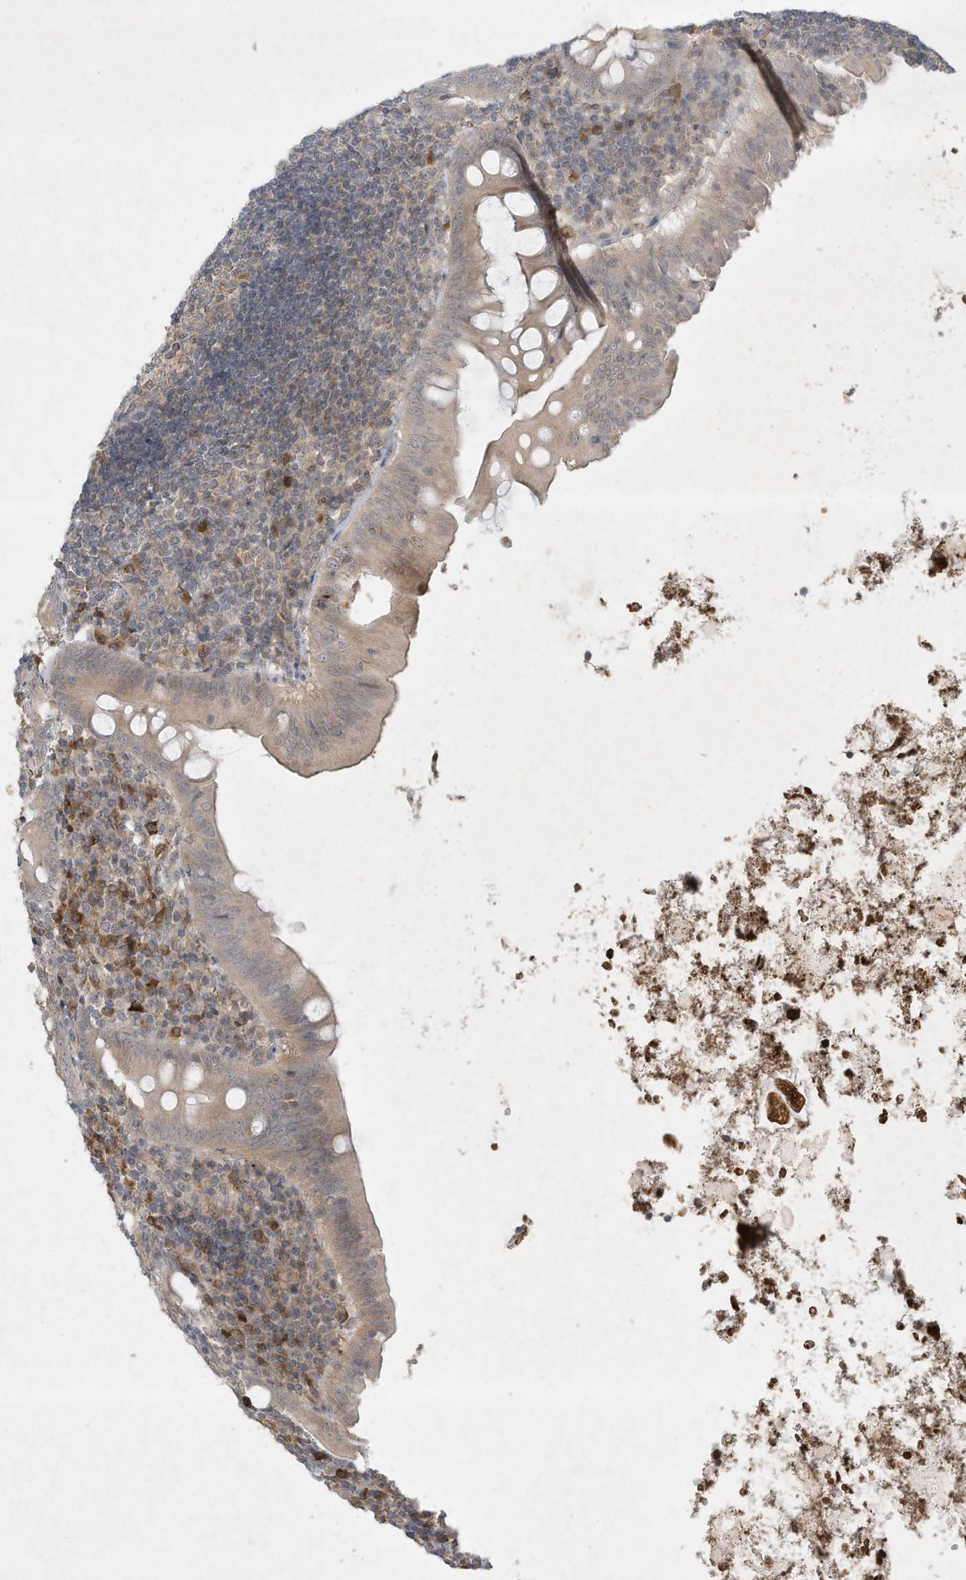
{"staining": {"intensity": "weak", "quantity": "25%-75%", "location": "cytoplasmic/membranous"}, "tissue": "appendix", "cell_type": "Glandular cells", "image_type": "normal", "snomed": [{"axis": "morphology", "description": "Normal tissue, NOS"}, {"axis": "topography", "description": "Appendix"}], "caption": "Human appendix stained for a protein (brown) shows weak cytoplasmic/membranous positive staining in approximately 25%-75% of glandular cells.", "gene": "FETUB", "patient": {"sex": "female", "age": 54}}